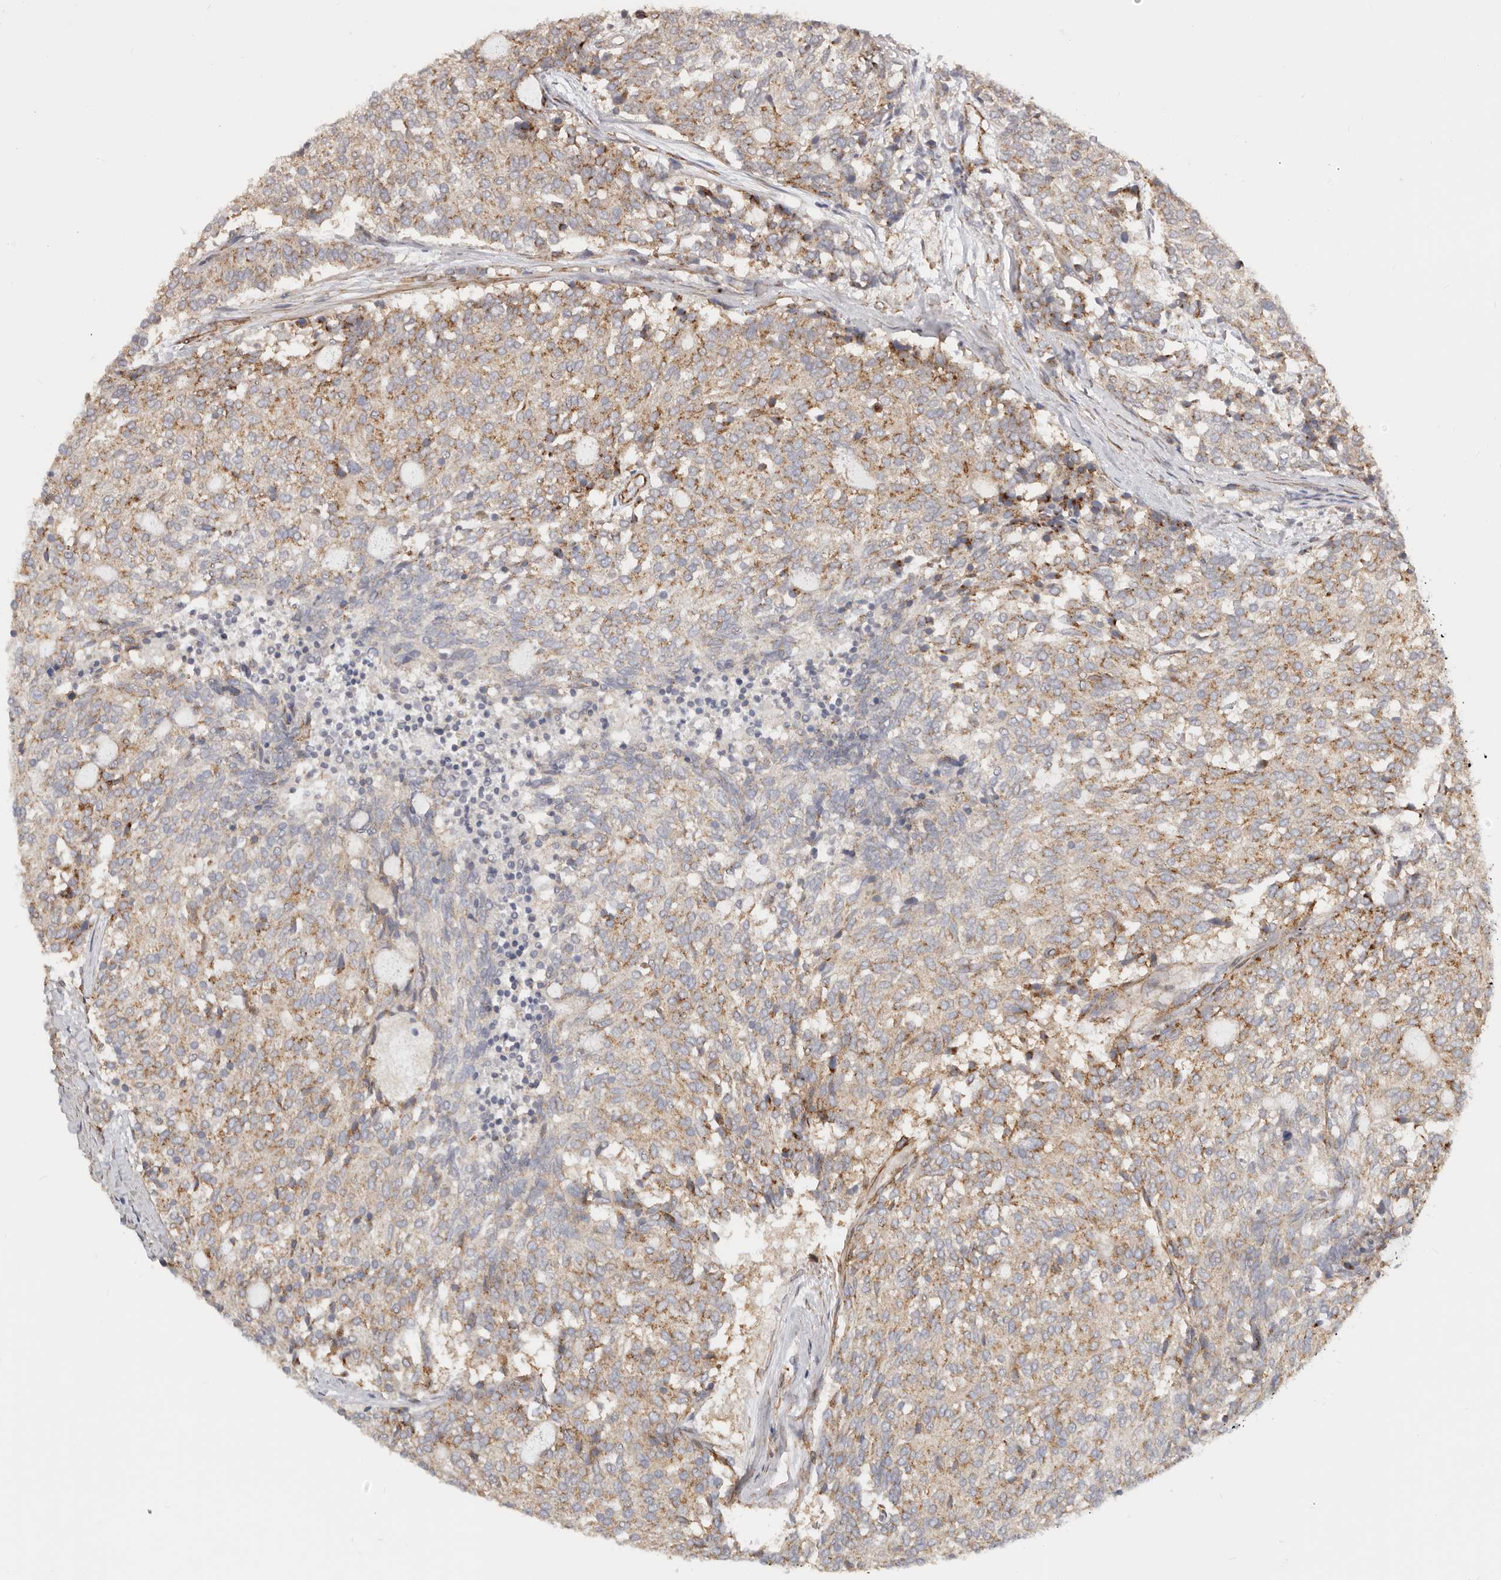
{"staining": {"intensity": "moderate", "quantity": "25%-75%", "location": "cytoplasmic/membranous"}, "tissue": "carcinoid", "cell_type": "Tumor cells", "image_type": "cancer", "snomed": [{"axis": "morphology", "description": "Carcinoid, malignant, NOS"}, {"axis": "topography", "description": "Pancreas"}], "caption": "A photomicrograph of human malignant carcinoid stained for a protein exhibits moderate cytoplasmic/membranous brown staining in tumor cells.", "gene": "RABAC1", "patient": {"sex": "female", "age": 54}}